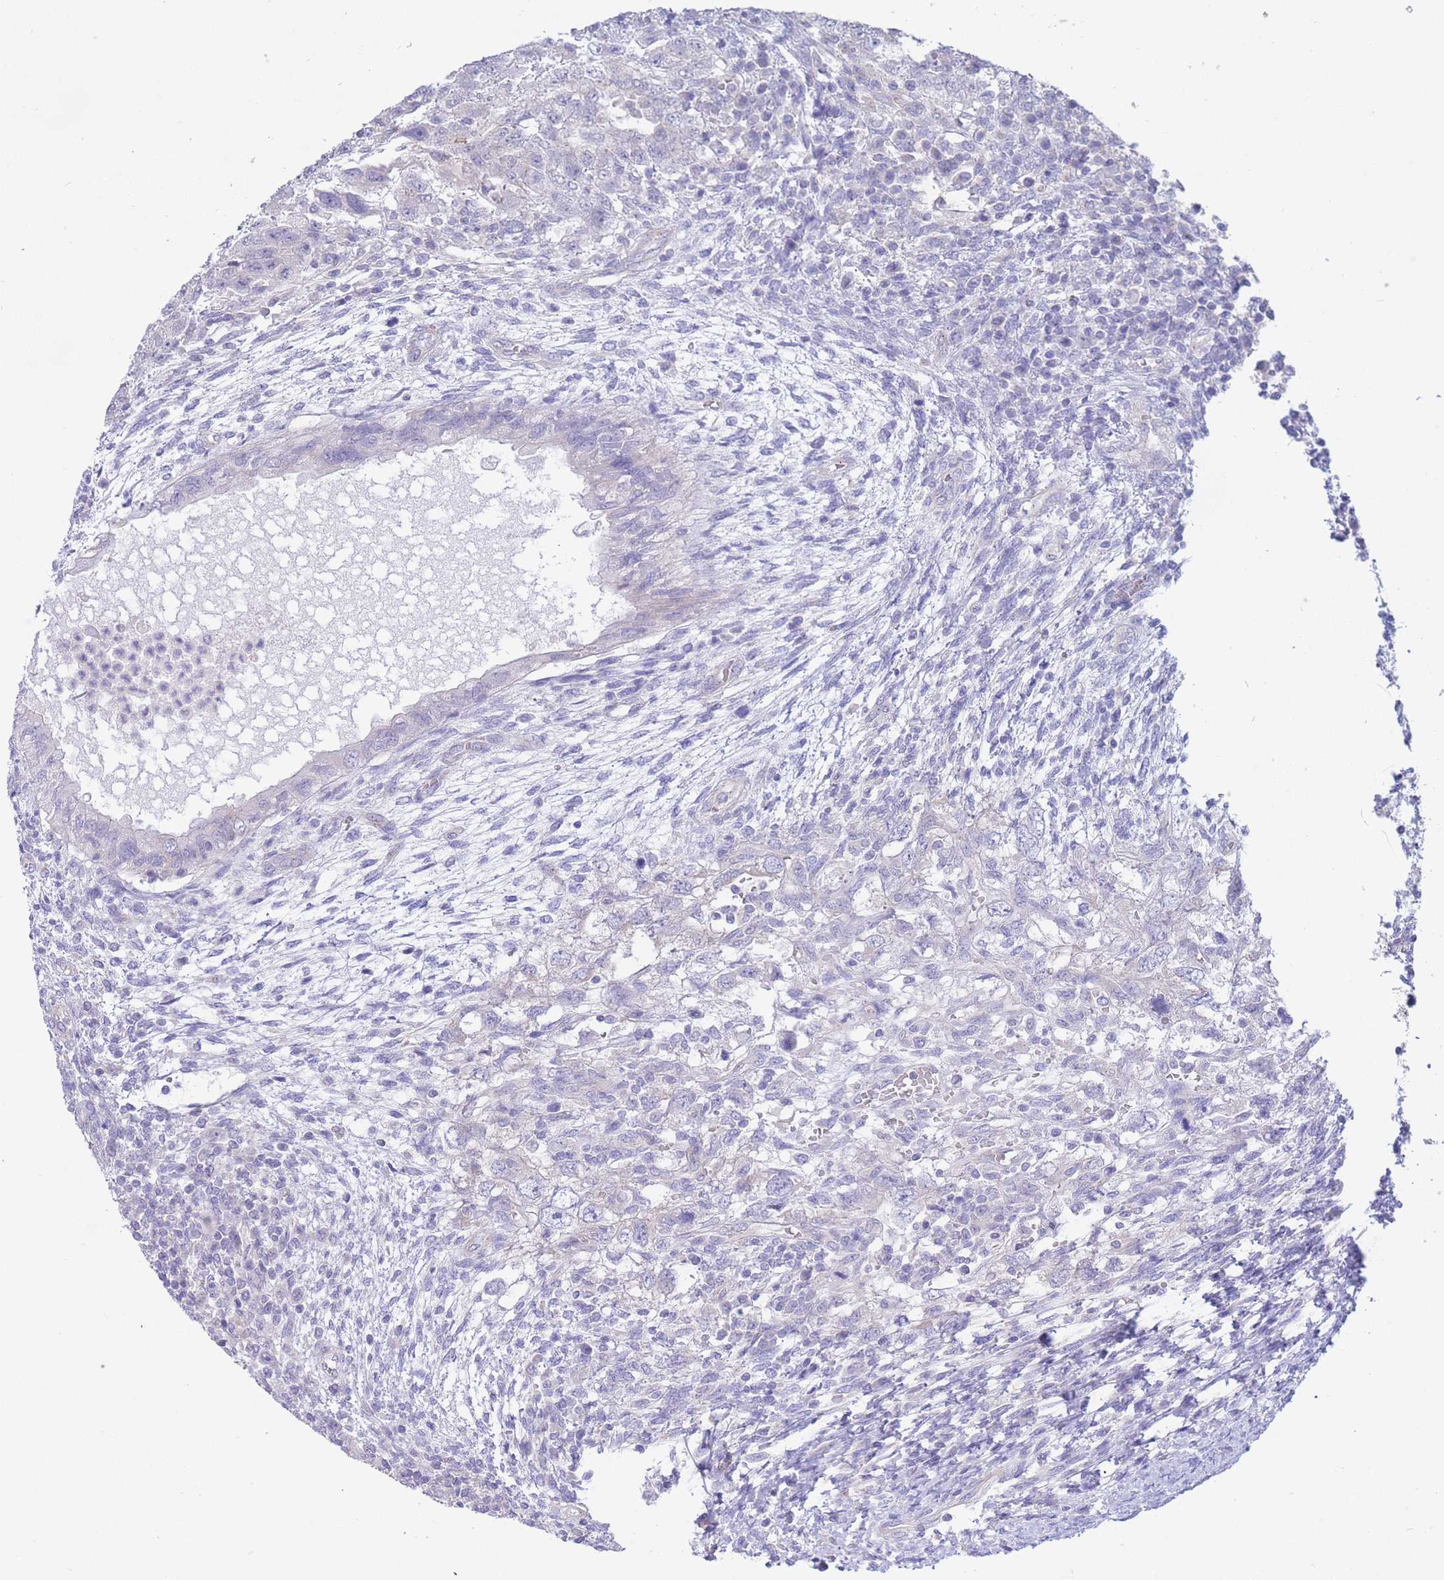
{"staining": {"intensity": "negative", "quantity": "none", "location": "none"}, "tissue": "testis cancer", "cell_type": "Tumor cells", "image_type": "cancer", "snomed": [{"axis": "morphology", "description": "Carcinoma, Embryonal, NOS"}, {"axis": "topography", "description": "Testis"}], "caption": "This is an immunohistochemistry (IHC) histopathology image of testis cancer (embryonal carcinoma). There is no staining in tumor cells.", "gene": "ALS2CL", "patient": {"sex": "male", "age": 26}}